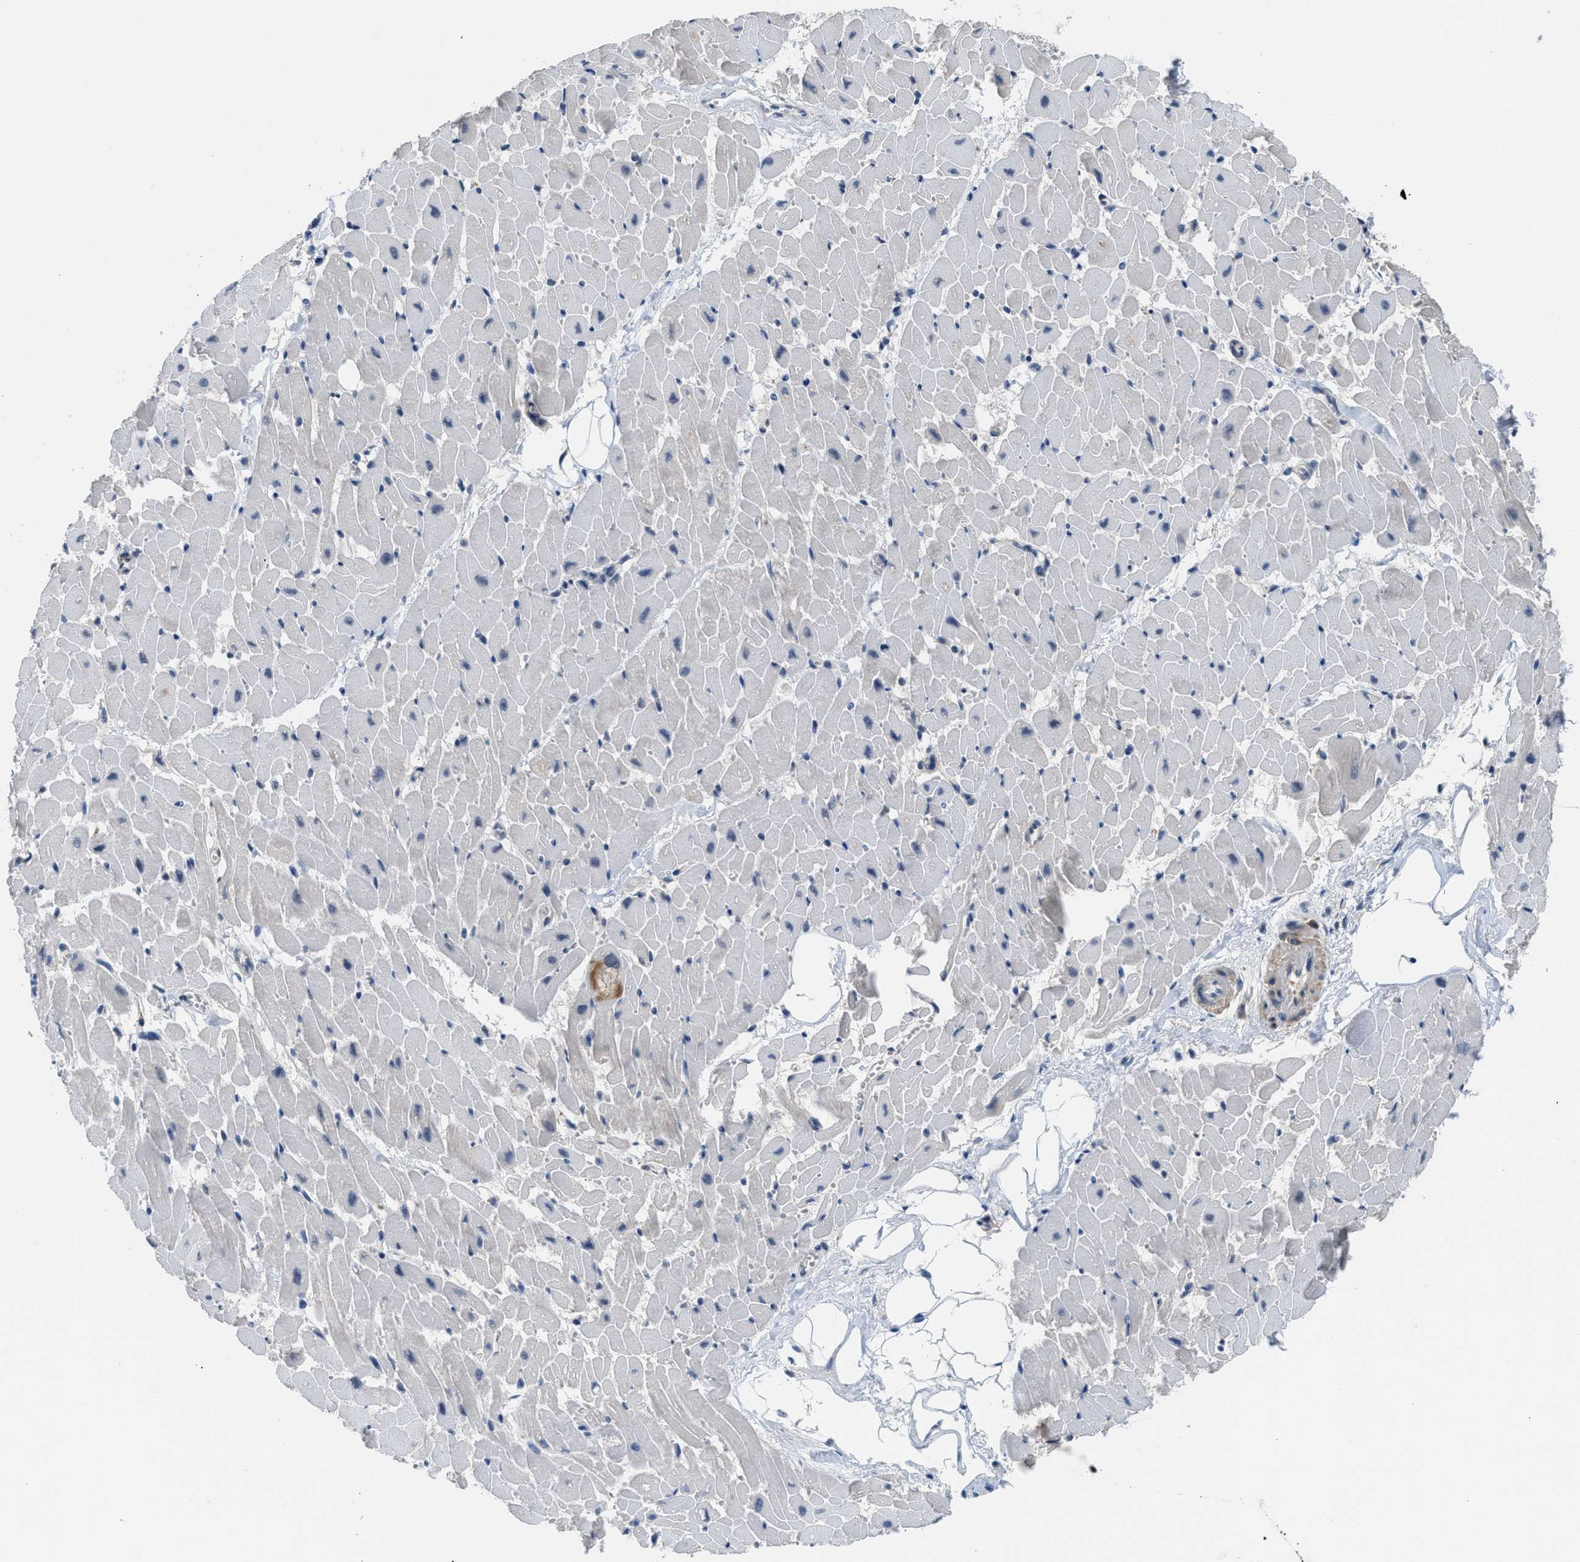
{"staining": {"intensity": "negative", "quantity": "none", "location": "none"}, "tissue": "heart muscle", "cell_type": "Cardiomyocytes", "image_type": "normal", "snomed": [{"axis": "morphology", "description": "Normal tissue, NOS"}, {"axis": "topography", "description": "Heart"}], "caption": "DAB immunohistochemical staining of normal human heart muscle reveals no significant positivity in cardiomyocytes.", "gene": "TERF2IP", "patient": {"sex": "female", "age": 19}}